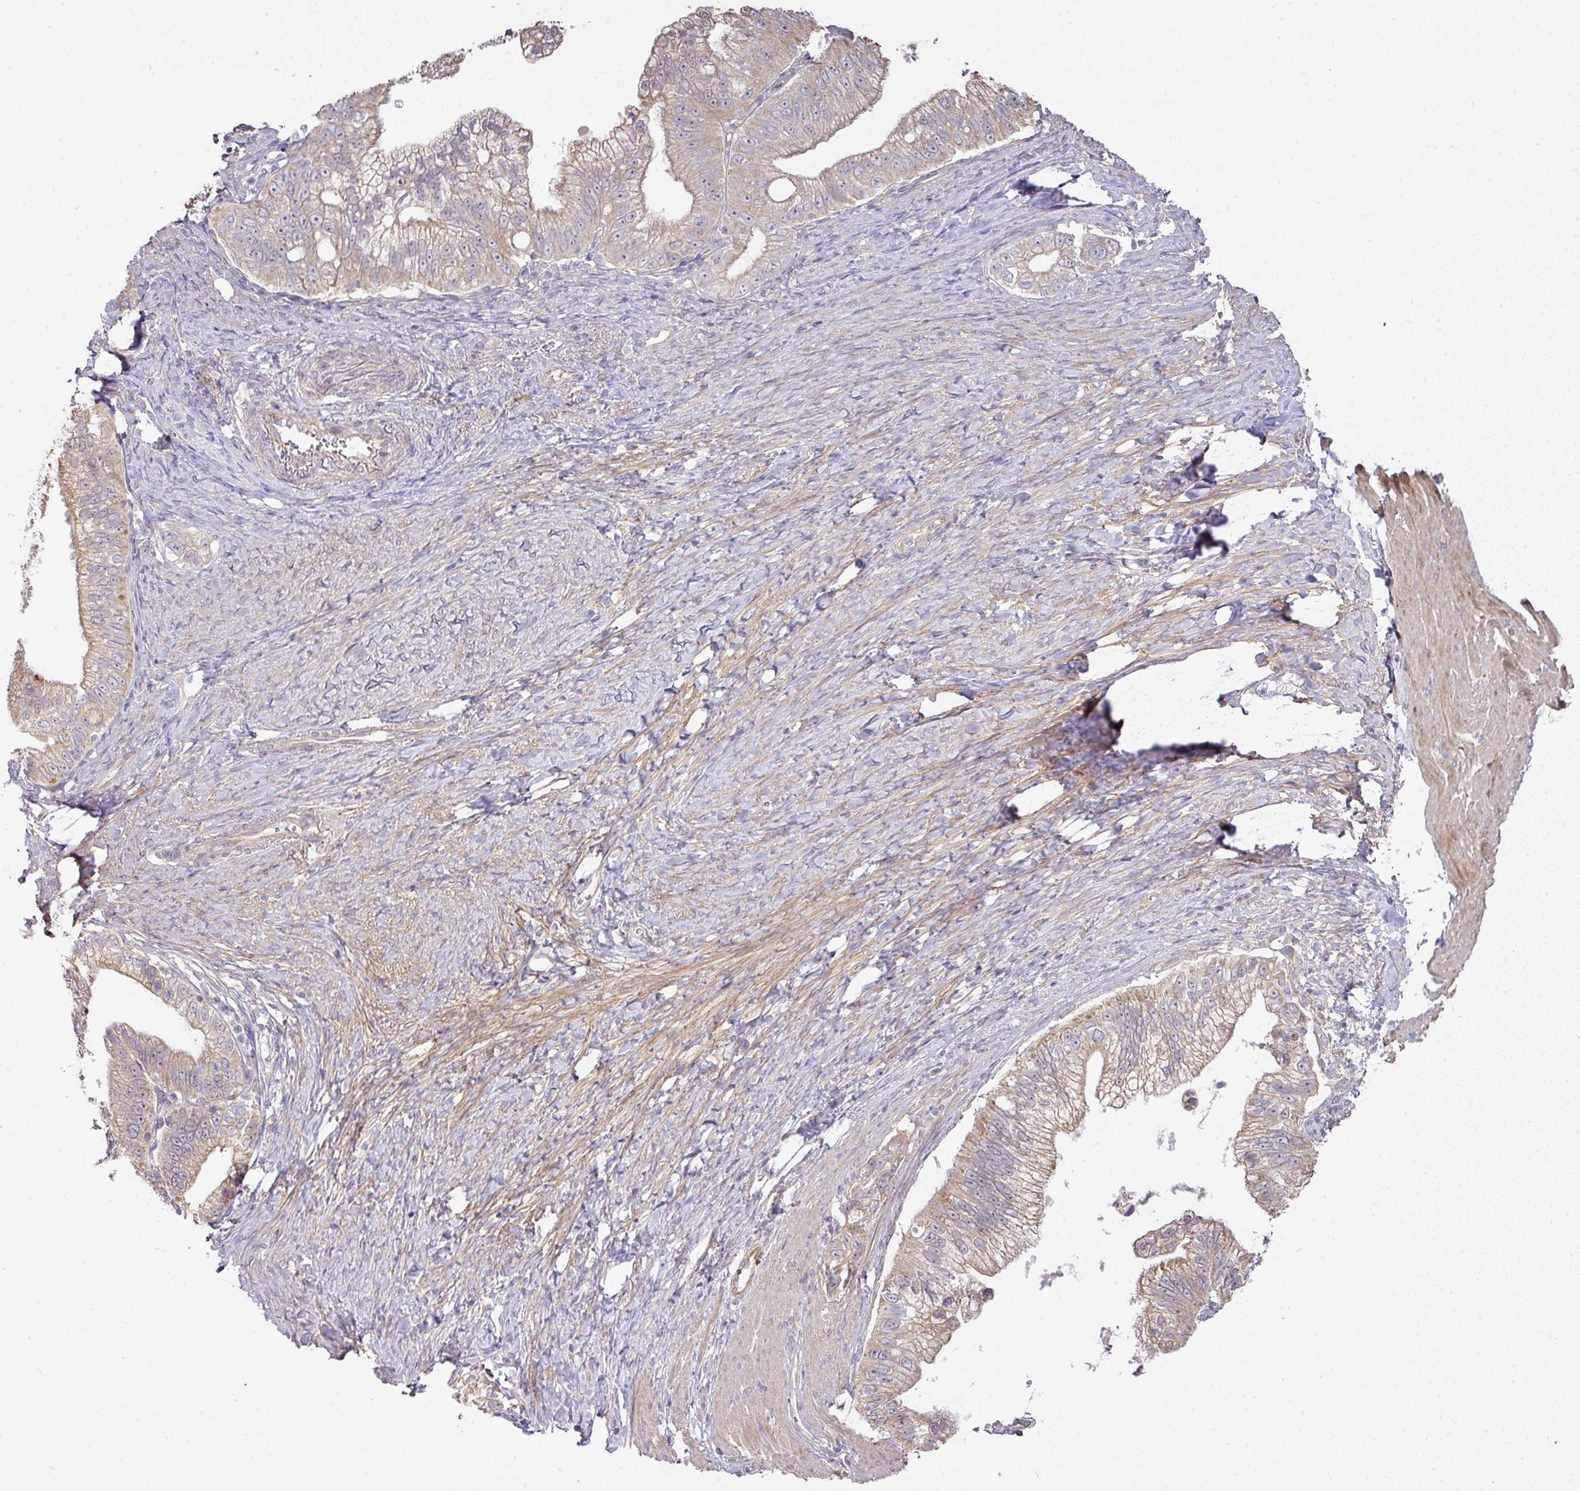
{"staining": {"intensity": "weak", "quantity": "25%-75%", "location": "cytoplasmic/membranous"}, "tissue": "pancreatic cancer", "cell_type": "Tumor cells", "image_type": "cancer", "snomed": [{"axis": "morphology", "description": "Adenocarcinoma, NOS"}, {"axis": "topography", "description": "Pancreas"}], "caption": "Pancreatic adenocarcinoma stained for a protein (brown) exhibits weak cytoplasmic/membranous positive positivity in about 25%-75% of tumor cells.", "gene": "STK35", "patient": {"sex": "male", "age": 70}}